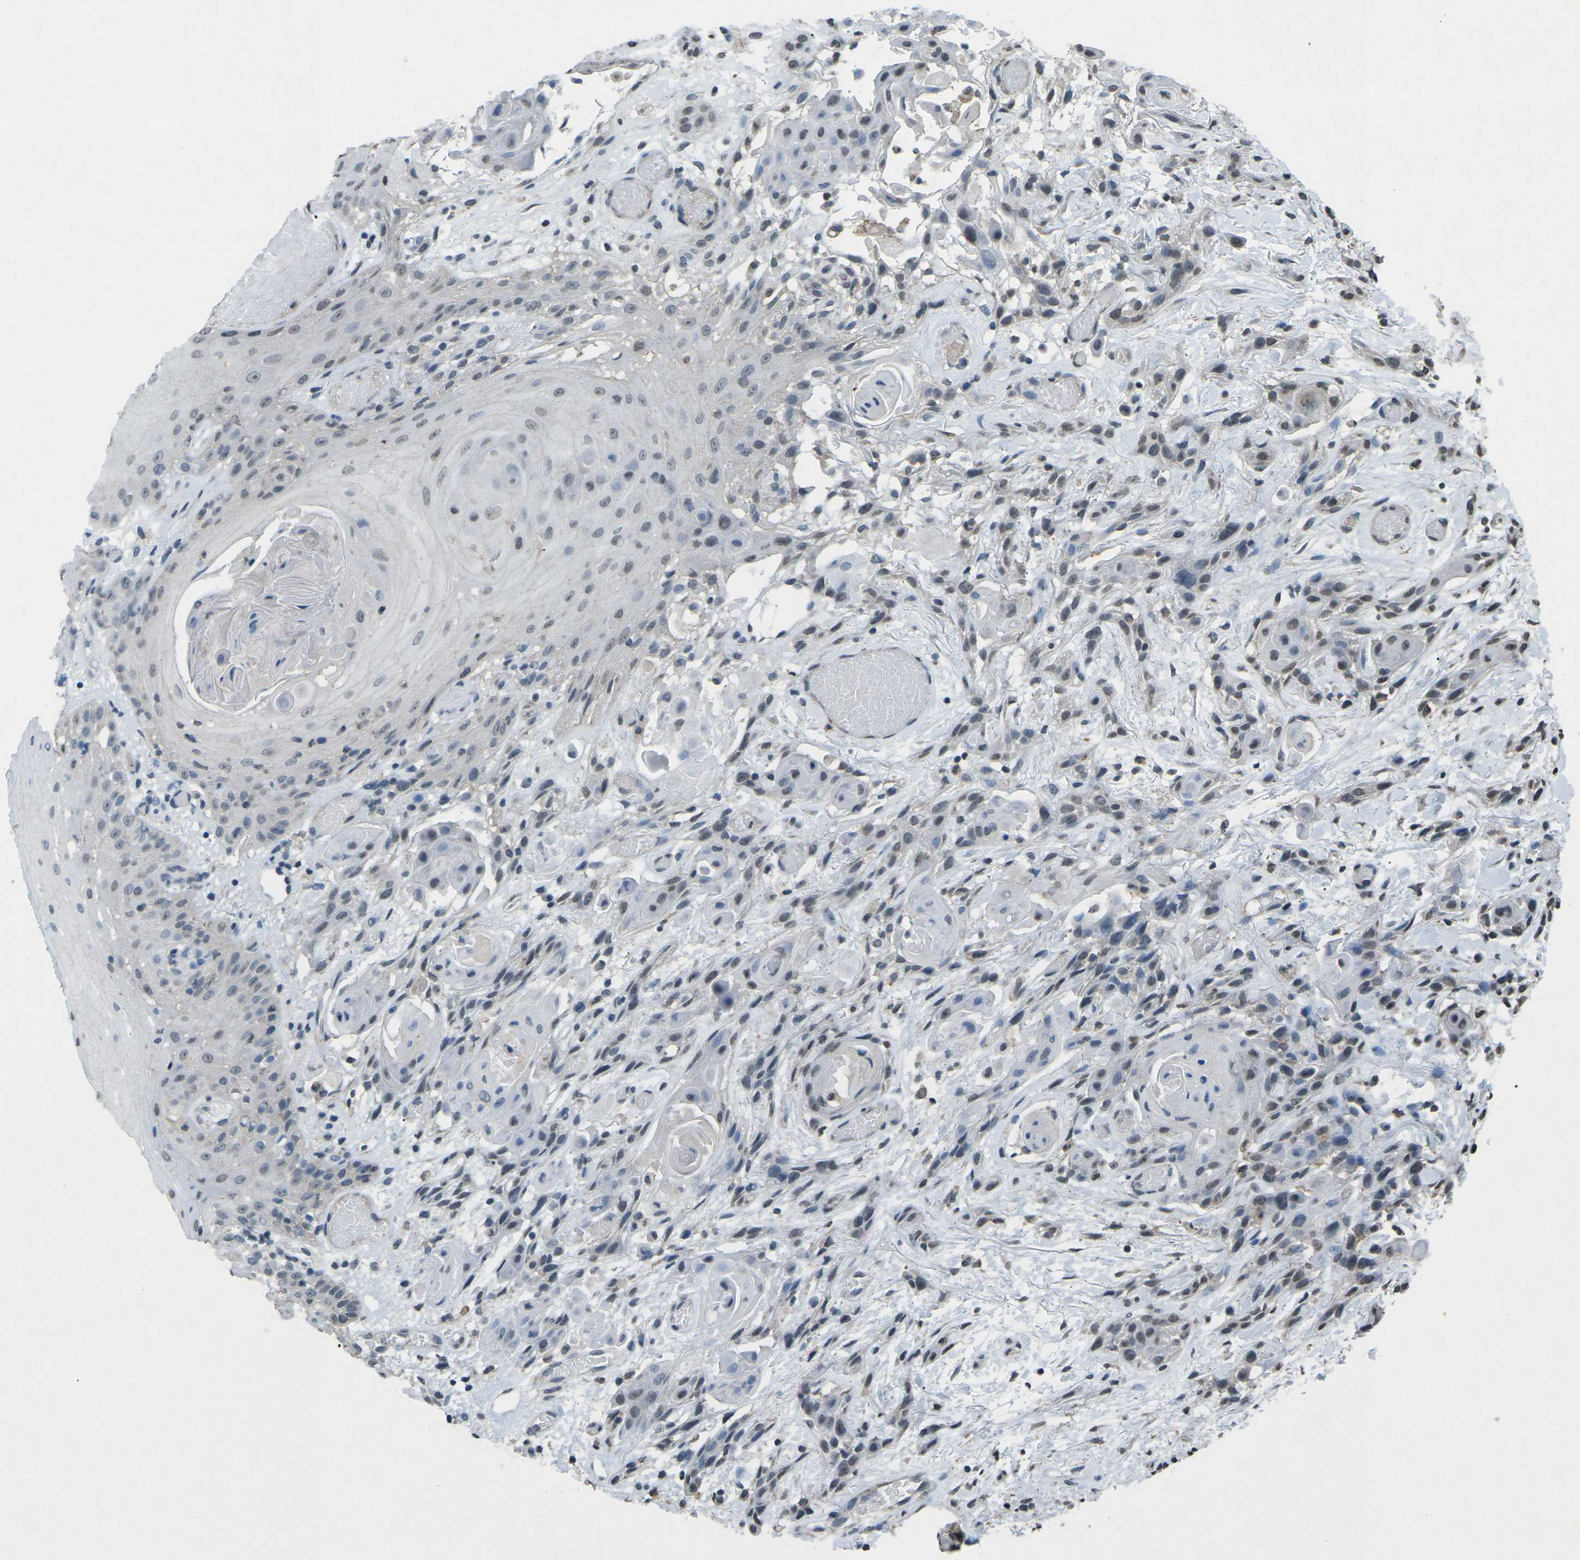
{"staining": {"intensity": "weak", "quantity": "<25%", "location": "nuclear"}, "tissue": "oral mucosa", "cell_type": "Squamous epithelial cells", "image_type": "normal", "snomed": [{"axis": "morphology", "description": "Normal tissue, NOS"}, {"axis": "morphology", "description": "Squamous cell carcinoma, NOS"}, {"axis": "topography", "description": "Oral tissue"}, {"axis": "topography", "description": "Salivary gland"}, {"axis": "topography", "description": "Head-Neck"}], "caption": "Oral mucosa was stained to show a protein in brown. There is no significant expression in squamous epithelial cells.", "gene": "TFR2", "patient": {"sex": "female", "age": 62}}